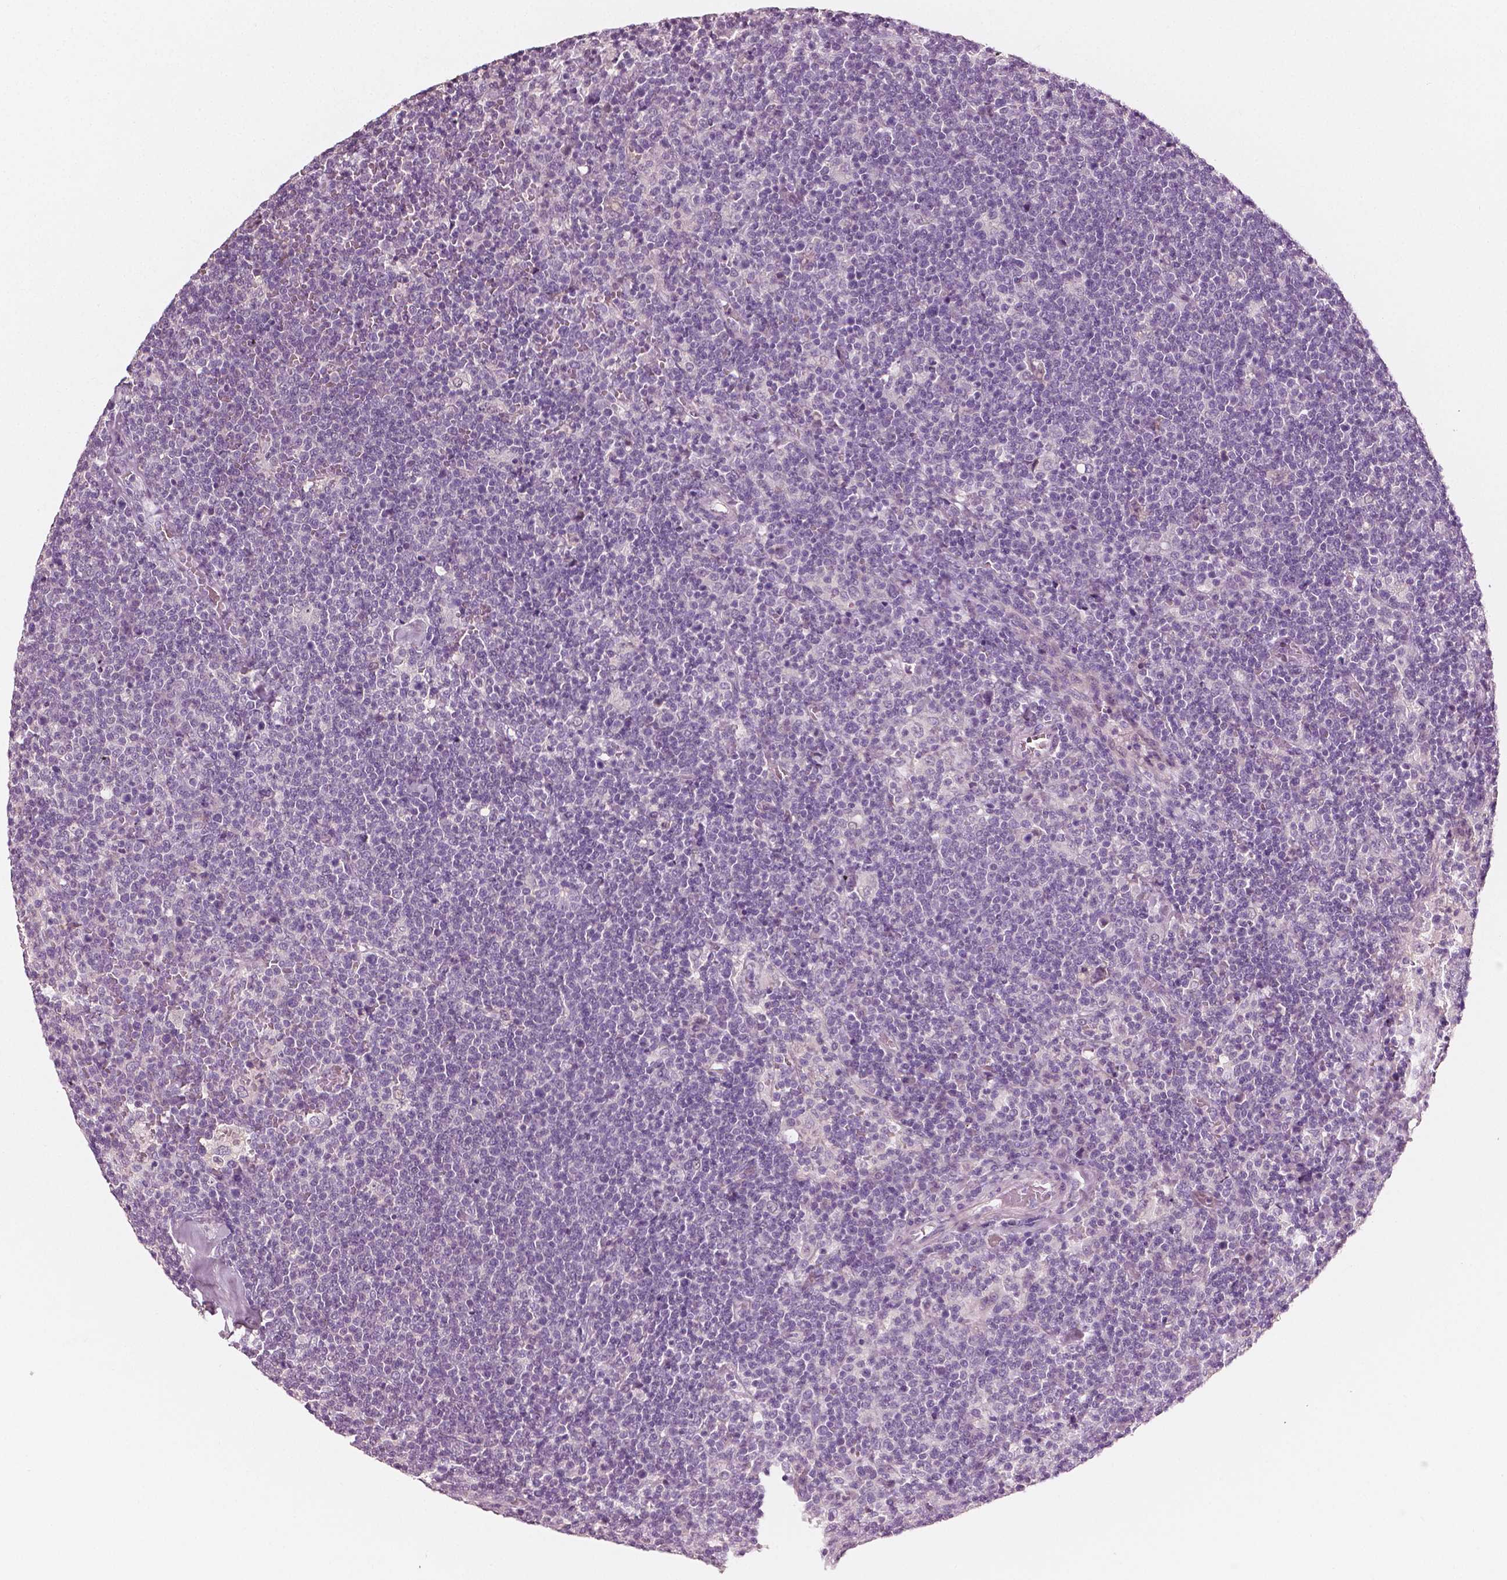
{"staining": {"intensity": "negative", "quantity": "none", "location": "none"}, "tissue": "lymphoma", "cell_type": "Tumor cells", "image_type": "cancer", "snomed": [{"axis": "morphology", "description": "Malignant lymphoma, non-Hodgkin's type, High grade"}, {"axis": "topography", "description": "Lymph node"}], "caption": "Tumor cells show no significant protein expression in lymphoma.", "gene": "PLA2R1", "patient": {"sex": "male", "age": 61}}